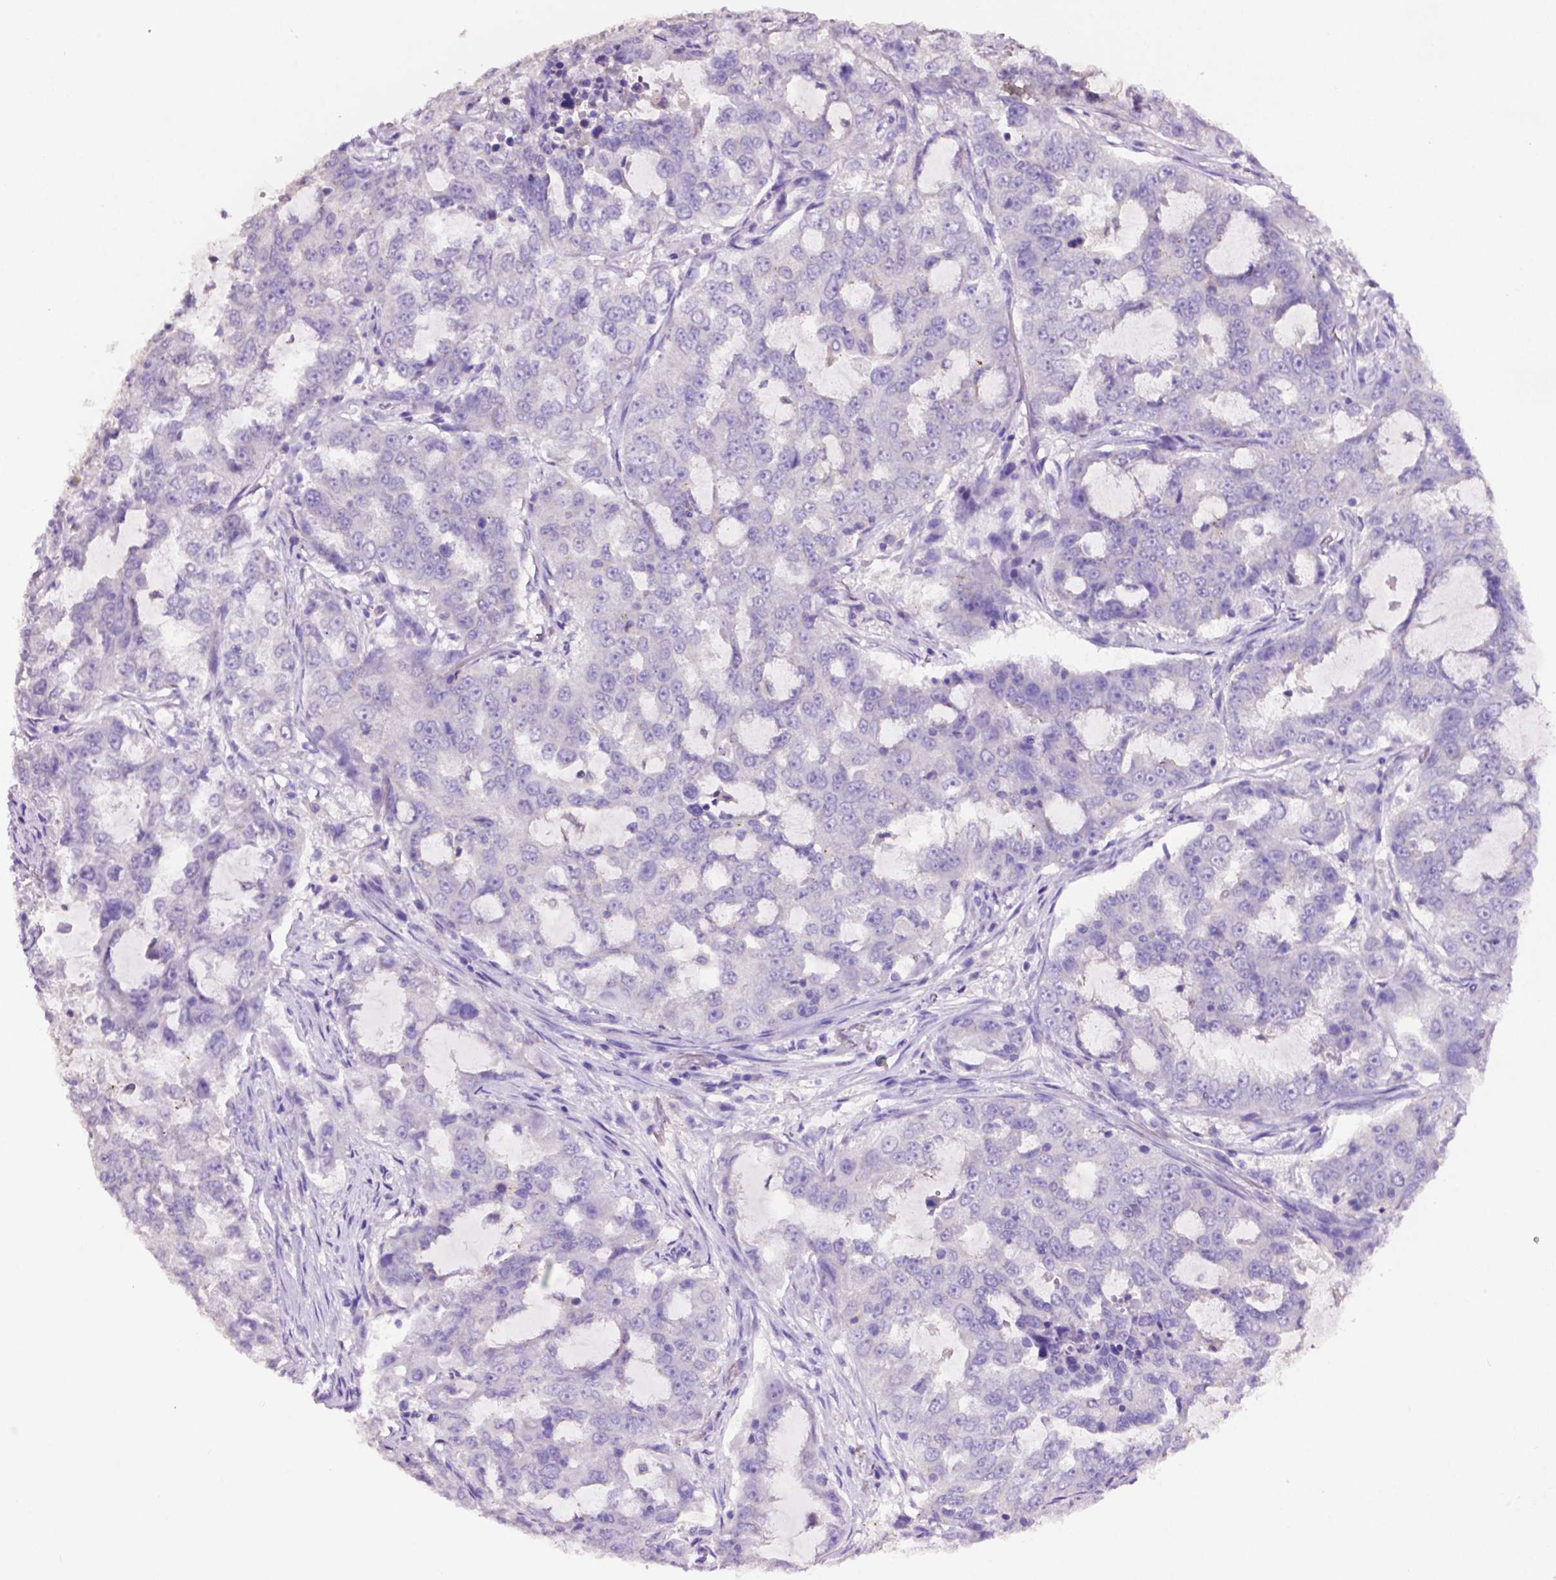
{"staining": {"intensity": "negative", "quantity": "none", "location": "none"}, "tissue": "lung cancer", "cell_type": "Tumor cells", "image_type": "cancer", "snomed": [{"axis": "morphology", "description": "Adenocarcinoma, NOS"}, {"axis": "topography", "description": "Lung"}], "caption": "The micrograph demonstrates no significant staining in tumor cells of lung adenocarcinoma. (DAB (3,3'-diaminobenzidine) immunohistochemistry (IHC) visualized using brightfield microscopy, high magnification).", "gene": "PRPS2", "patient": {"sex": "female", "age": 61}}